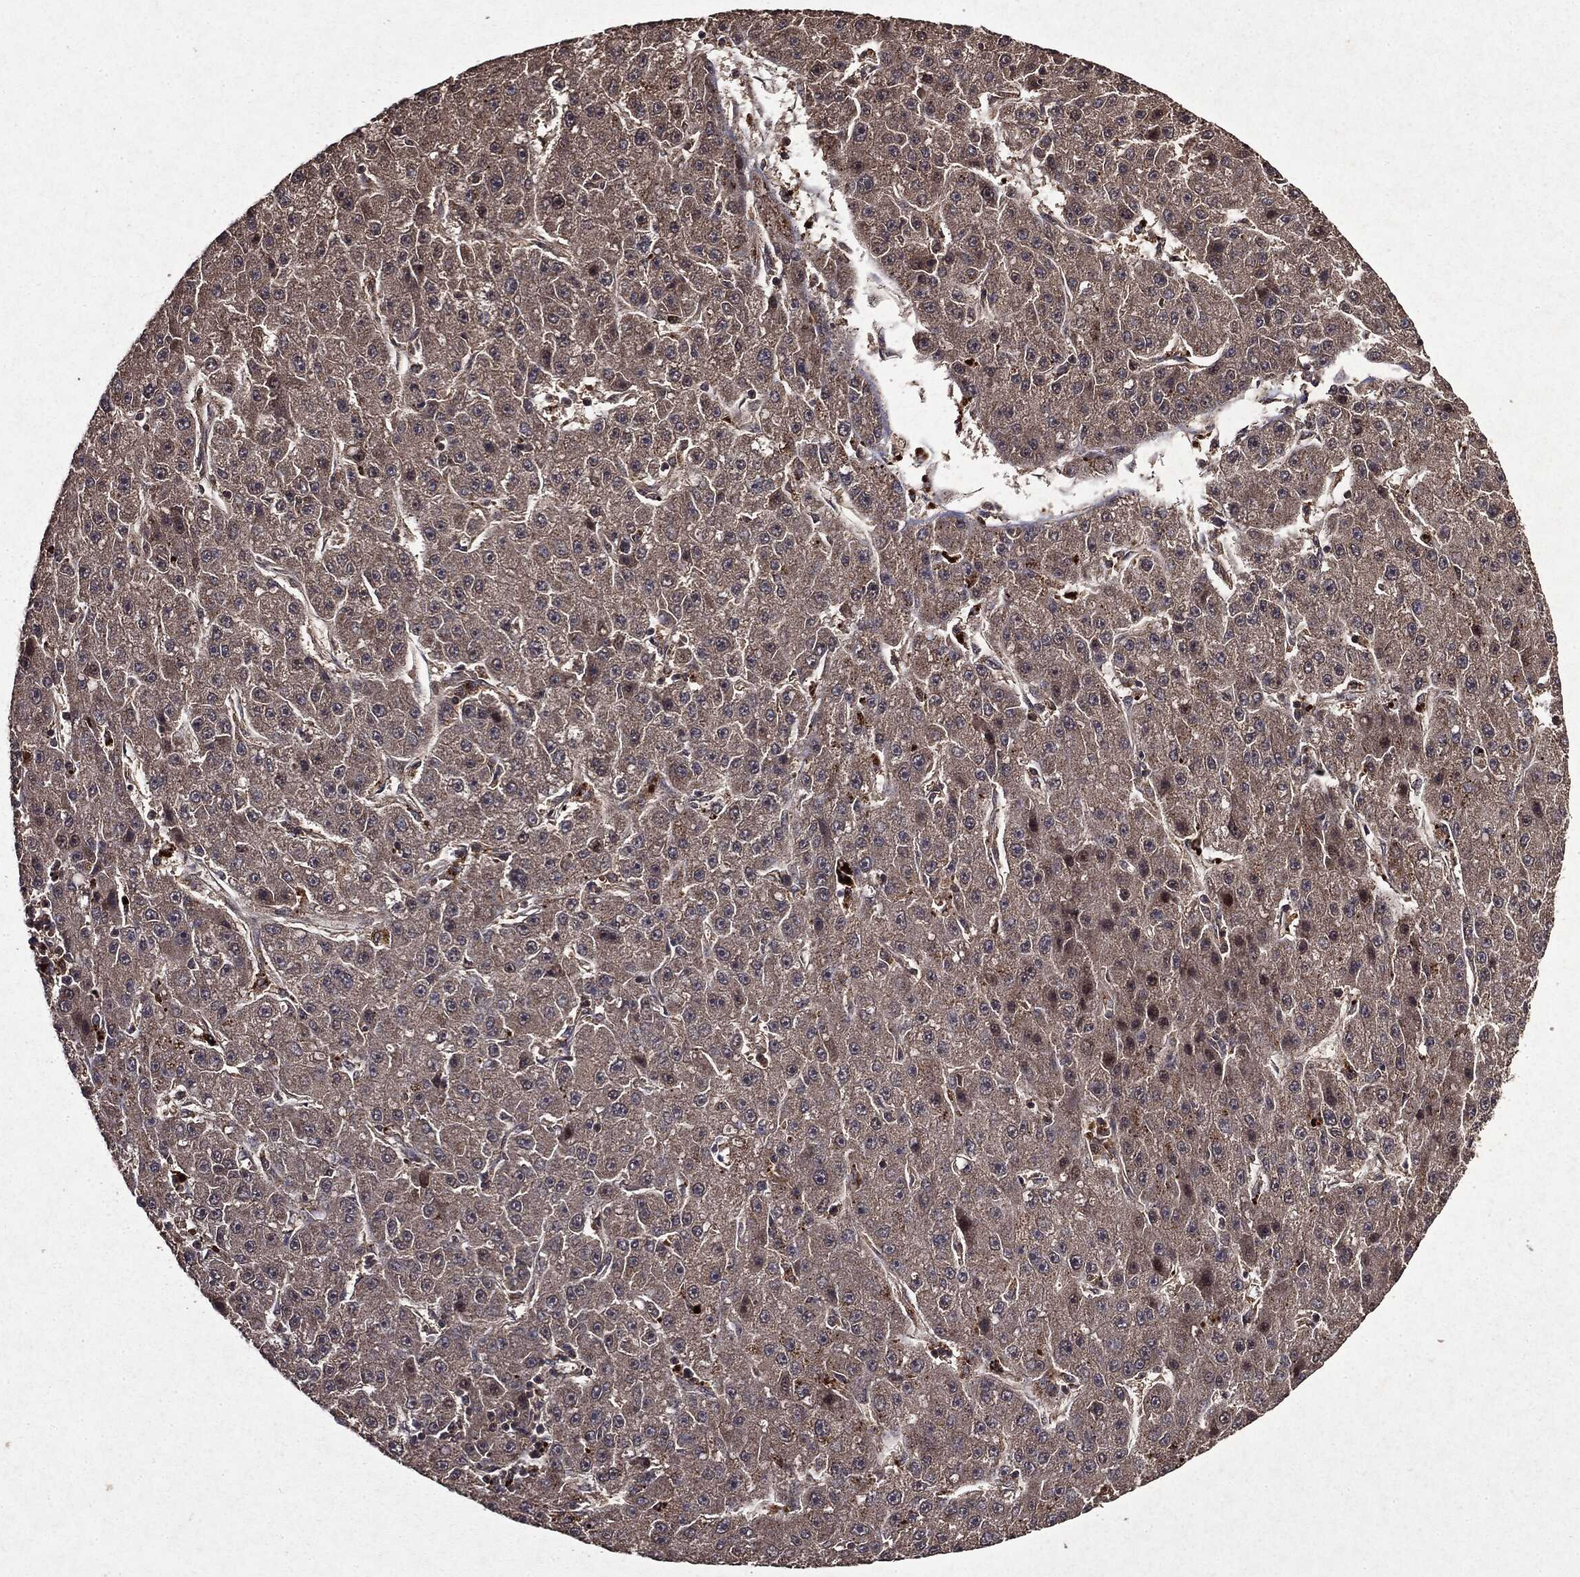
{"staining": {"intensity": "negative", "quantity": "none", "location": "none"}, "tissue": "liver cancer", "cell_type": "Tumor cells", "image_type": "cancer", "snomed": [{"axis": "morphology", "description": "Carcinoma, Hepatocellular, NOS"}, {"axis": "topography", "description": "Liver"}], "caption": "A micrograph of human liver hepatocellular carcinoma is negative for staining in tumor cells.", "gene": "MTOR", "patient": {"sex": "male", "age": 67}}